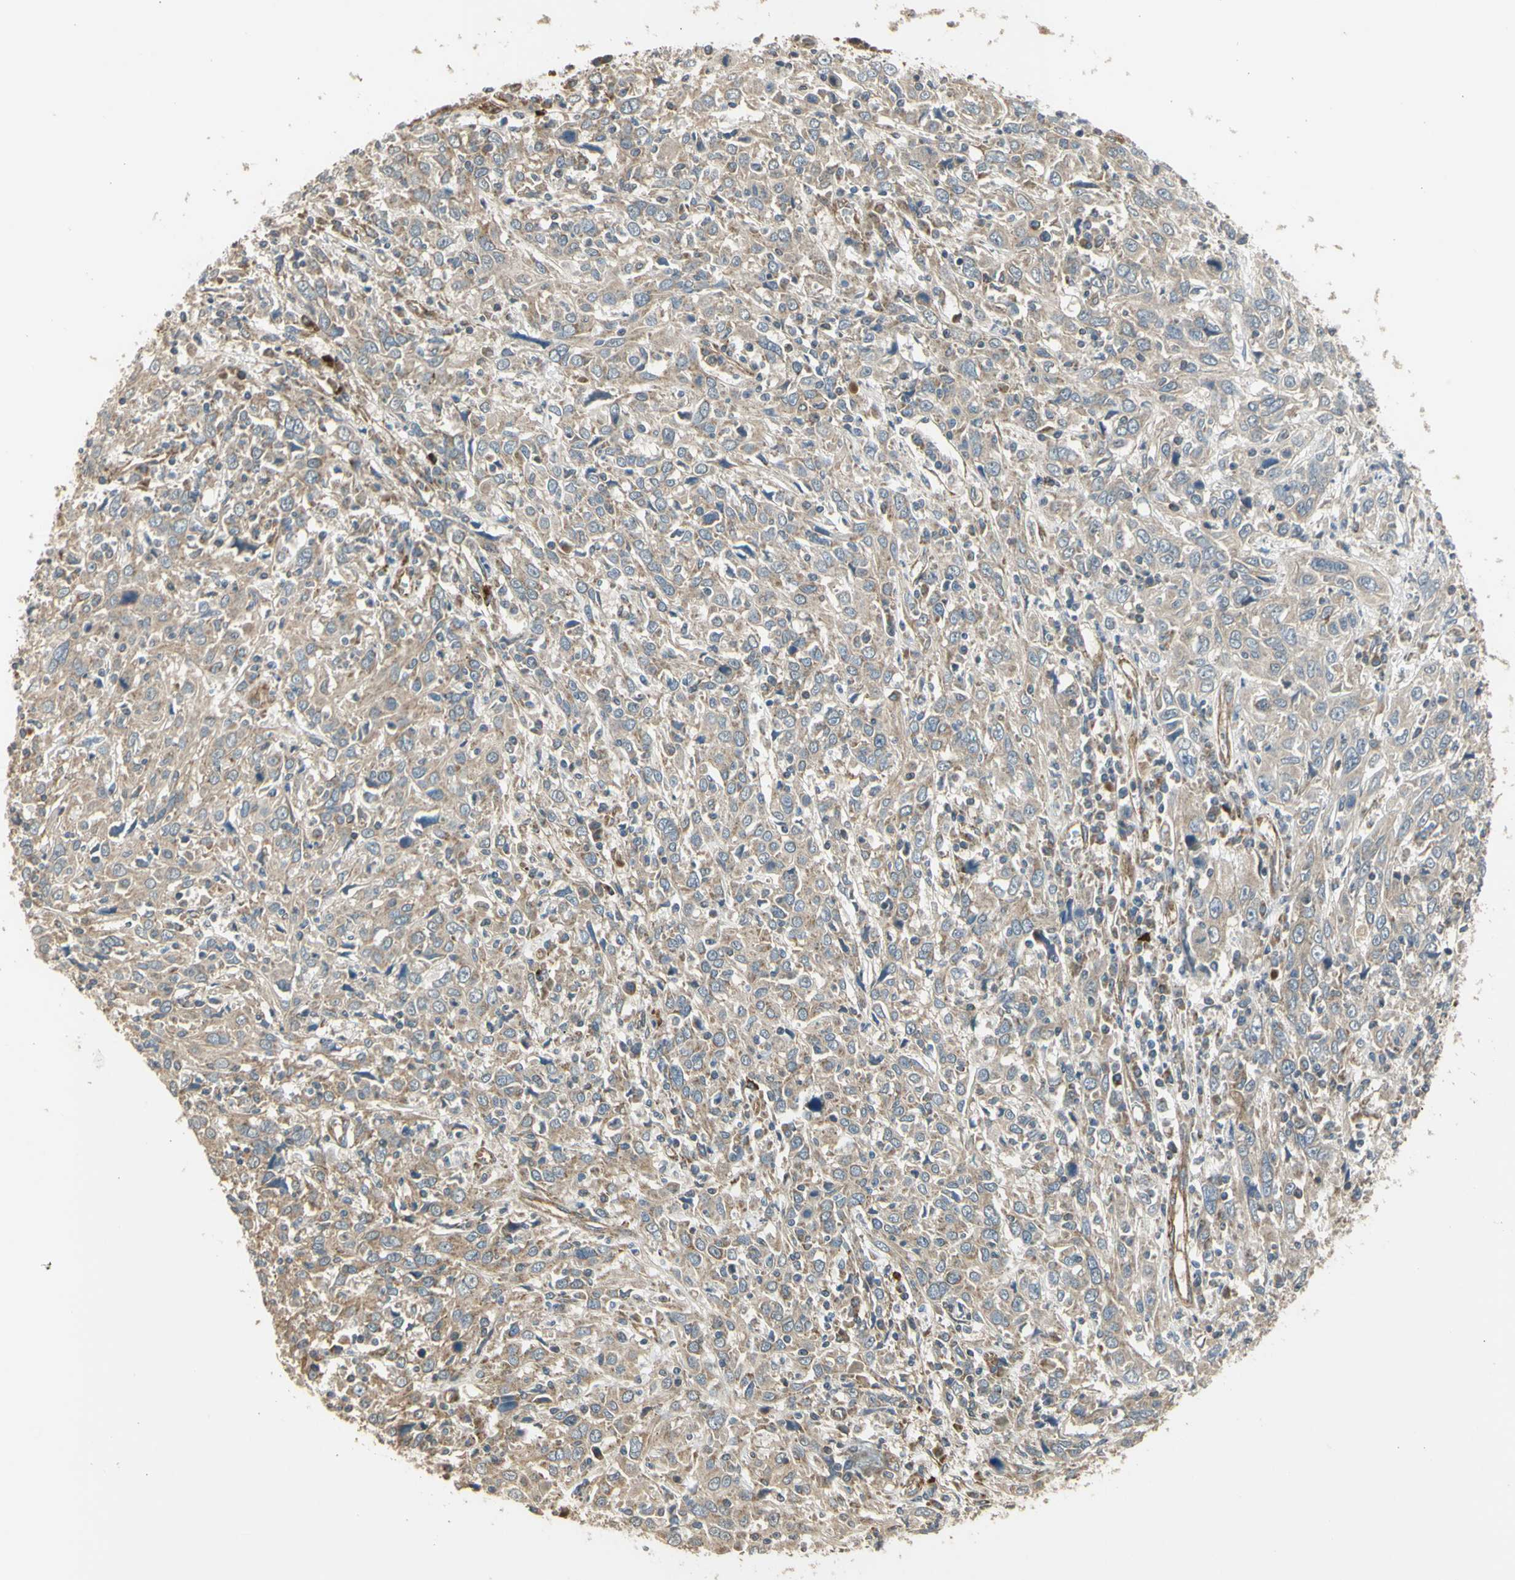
{"staining": {"intensity": "moderate", "quantity": "25%-75%", "location": "cytoplasmic/membranous"}, "tissue": "cervical cancer", "cell_type": "Tumor cells", "image_type": "cancer", "snomed": [{"axis": "morphology", "description": "Squamous cell carcinoma, NOS"}, {"axis": "topography", "description": "Cervix"}], "caption": "A histopathology image of human cervical cancer (squamous cell carcinoma) stained for a protein reveals moderate cytoplasmic/membranous brown staining in tumor cells.", "gene": "EFNB2", "patient": {"sex": "female", "age": 46}}